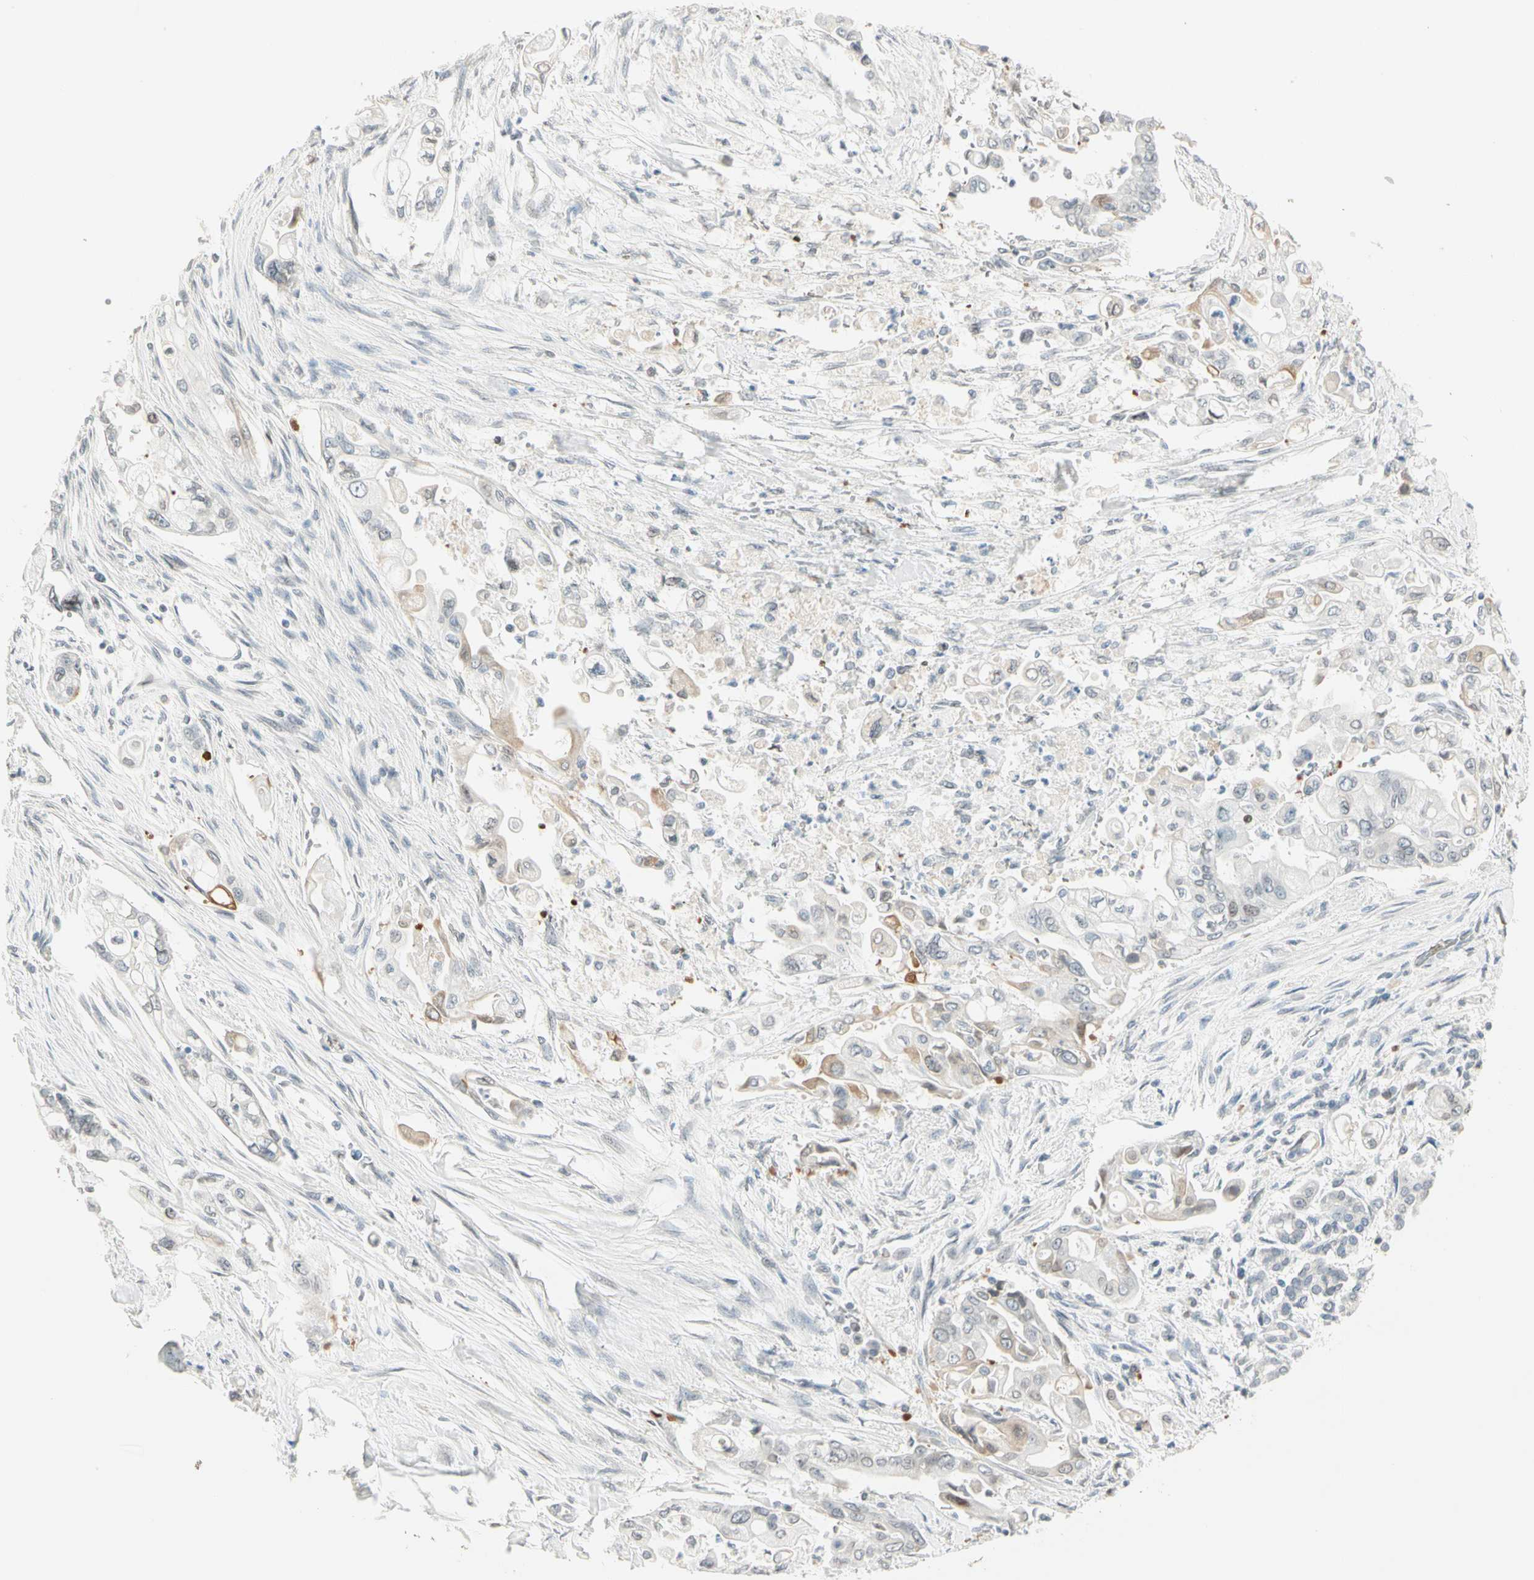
{"staining": {"intensity": "weak", "quantity": "<25%", "location": "nuclear"}, "tissue": "pancreatic cancer", "cell_type": "Tumor cells", "image_type": "cancer", "snomed": [{"axis": "morphology", "description": "Normal tissue, NOS"}, {"axis": "topography", "description": "Pancreas"}], "caption": "Immunohistochemical staining of human pancreatic cancer reveals no significant staining in tumor cells.", "gene": "BCAN", "patient": {"sex": "male", "age": 42}}